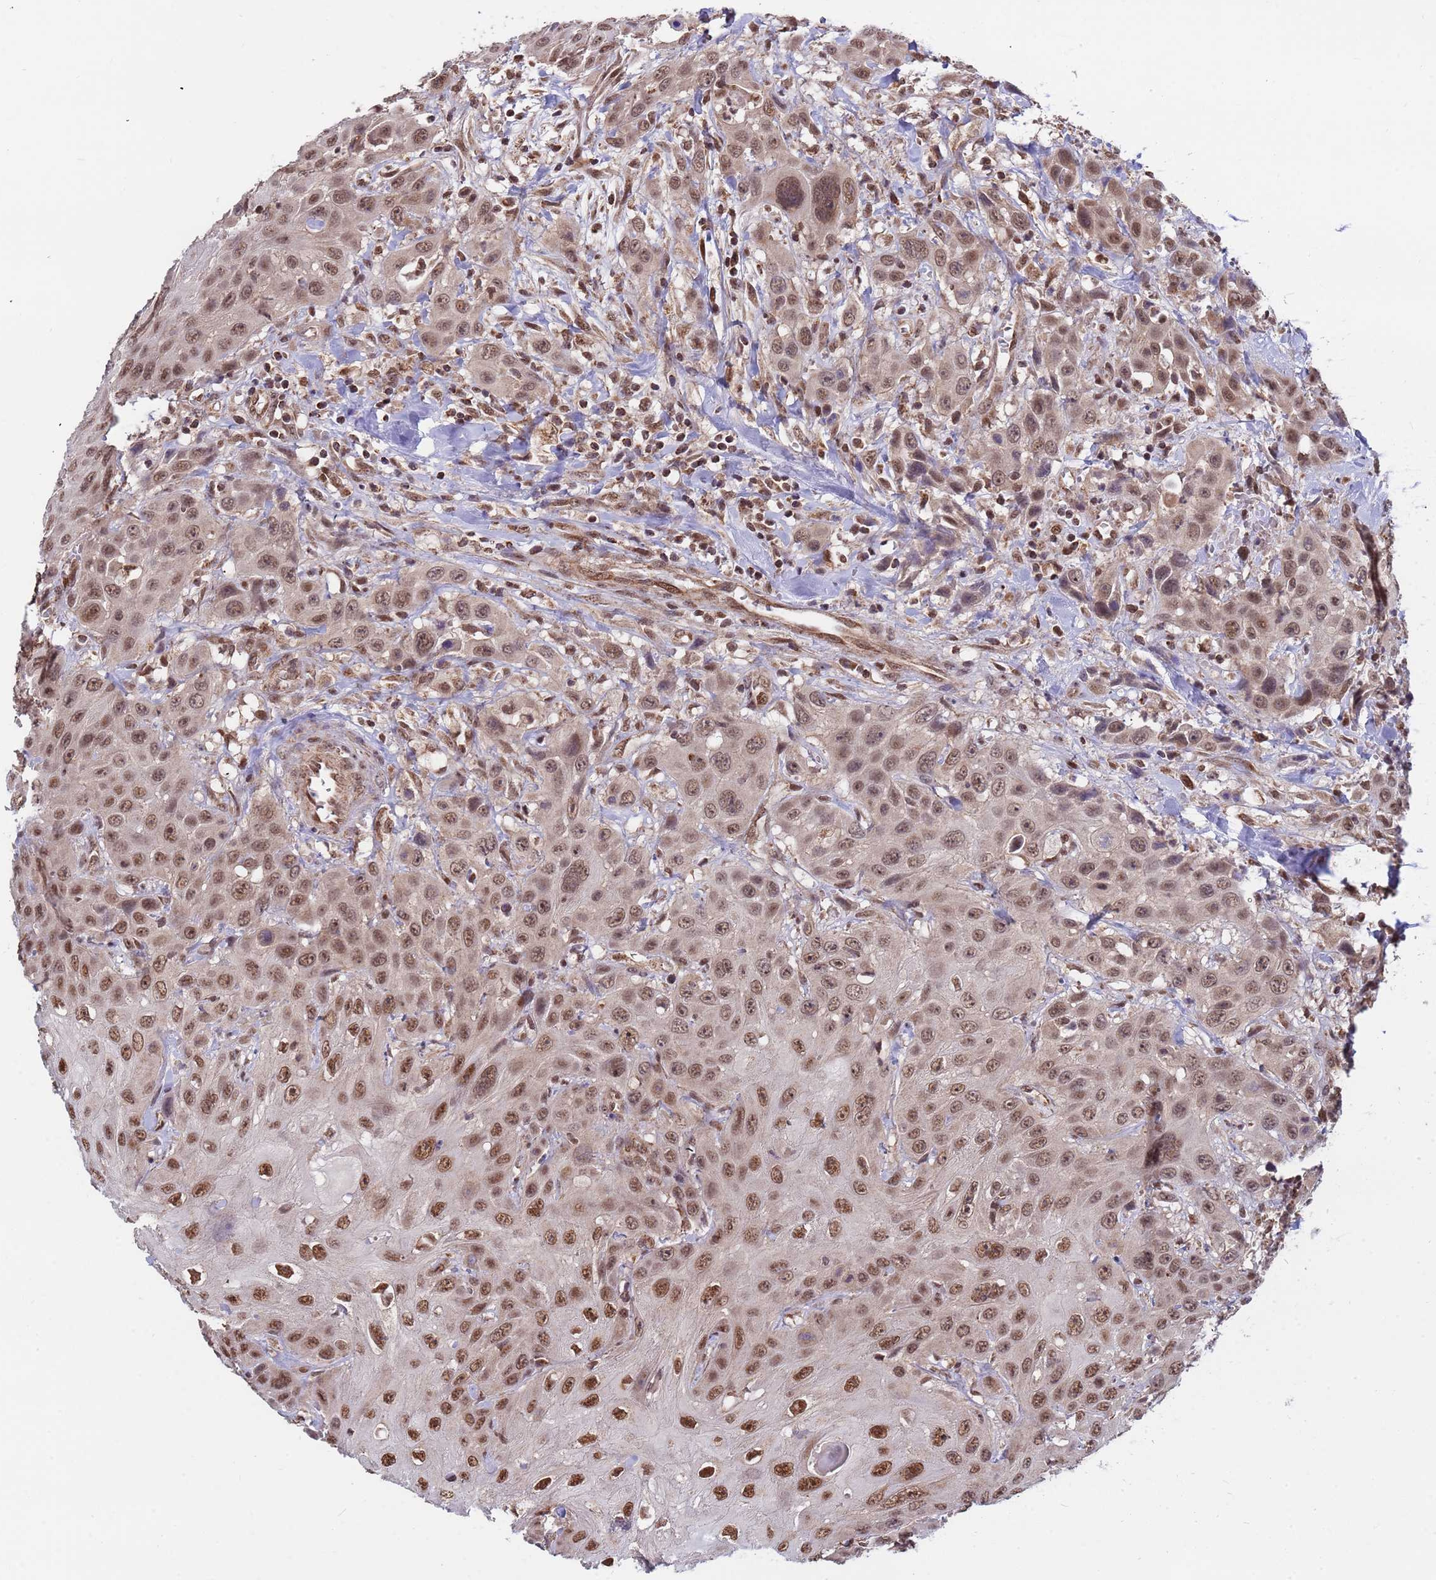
{"staining": {"intensity": "moderate", "quantity": ">75%", "location": "nuclear"}, "tissue": "head and neck cancer", "cell_type": "Tumor cells", "image_type": "cancer", "snomed": [{"axis": "morphology", "description": "Squamous cell carcinoma, NOS"}, {"axis": "topography", "description": "Head-Neck"}], "caption": "A high-resolution histopathology image shows immunohistochemistry (IHC) staining of head and neck cancer, which reveals moderate nuclear staining in about >75% of tumor cells. The staining is performed using DAB brown chromogen to label protein expression. The nuclei are counter-stained blue using hematoxylin.", "gene": "DENND2B", "patient": {"sex": "male", "age": 81}}